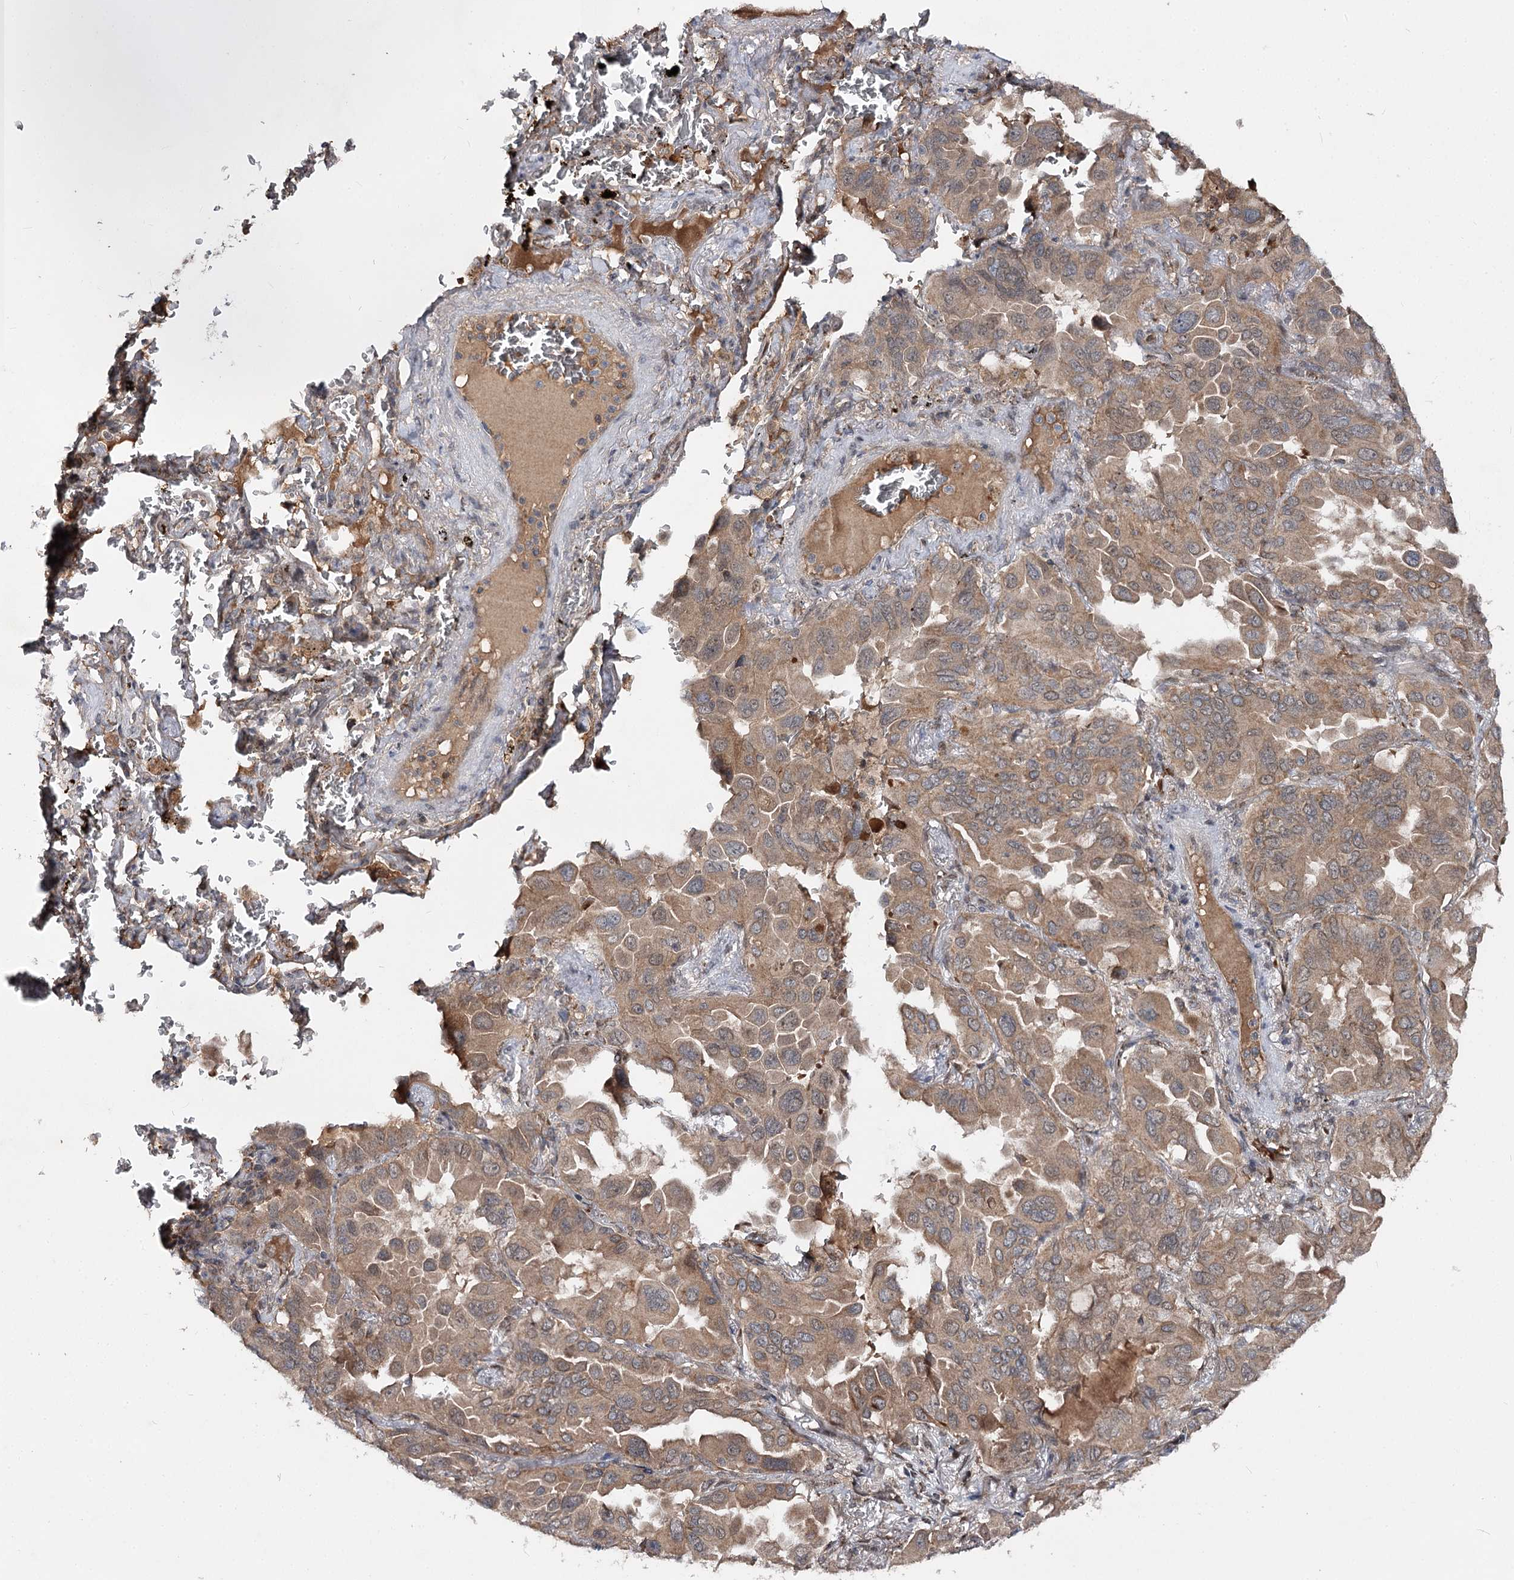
{"staining": {"intensity": "moderate", "quantity": ">75%", "location": "cytoplasmic/membranous"}, "tissue": "lung cancer", "cell_type": "Tumor cells", "image_type": "cancer", "snomed": [{"axis": "morphology", "description": "Adenocarcinoma, NOS"}, {"axis": "topography", "description": "Lung"}], "caption": "DAB immunohistochemical staining of human lung cancer (adenocarcinoma) demonstrates moderate cytoplasmic/membranous protein staining in approximately >75% of tumor cells. The staining is performed using DAB (3,3'-diaminobenzidine) brown chromogen to label protein expression. The nuclei are counter-stained blue using hematoxylin.", "gene": "MSANTD2", "patient": {"sex": "male", "age": 64}}